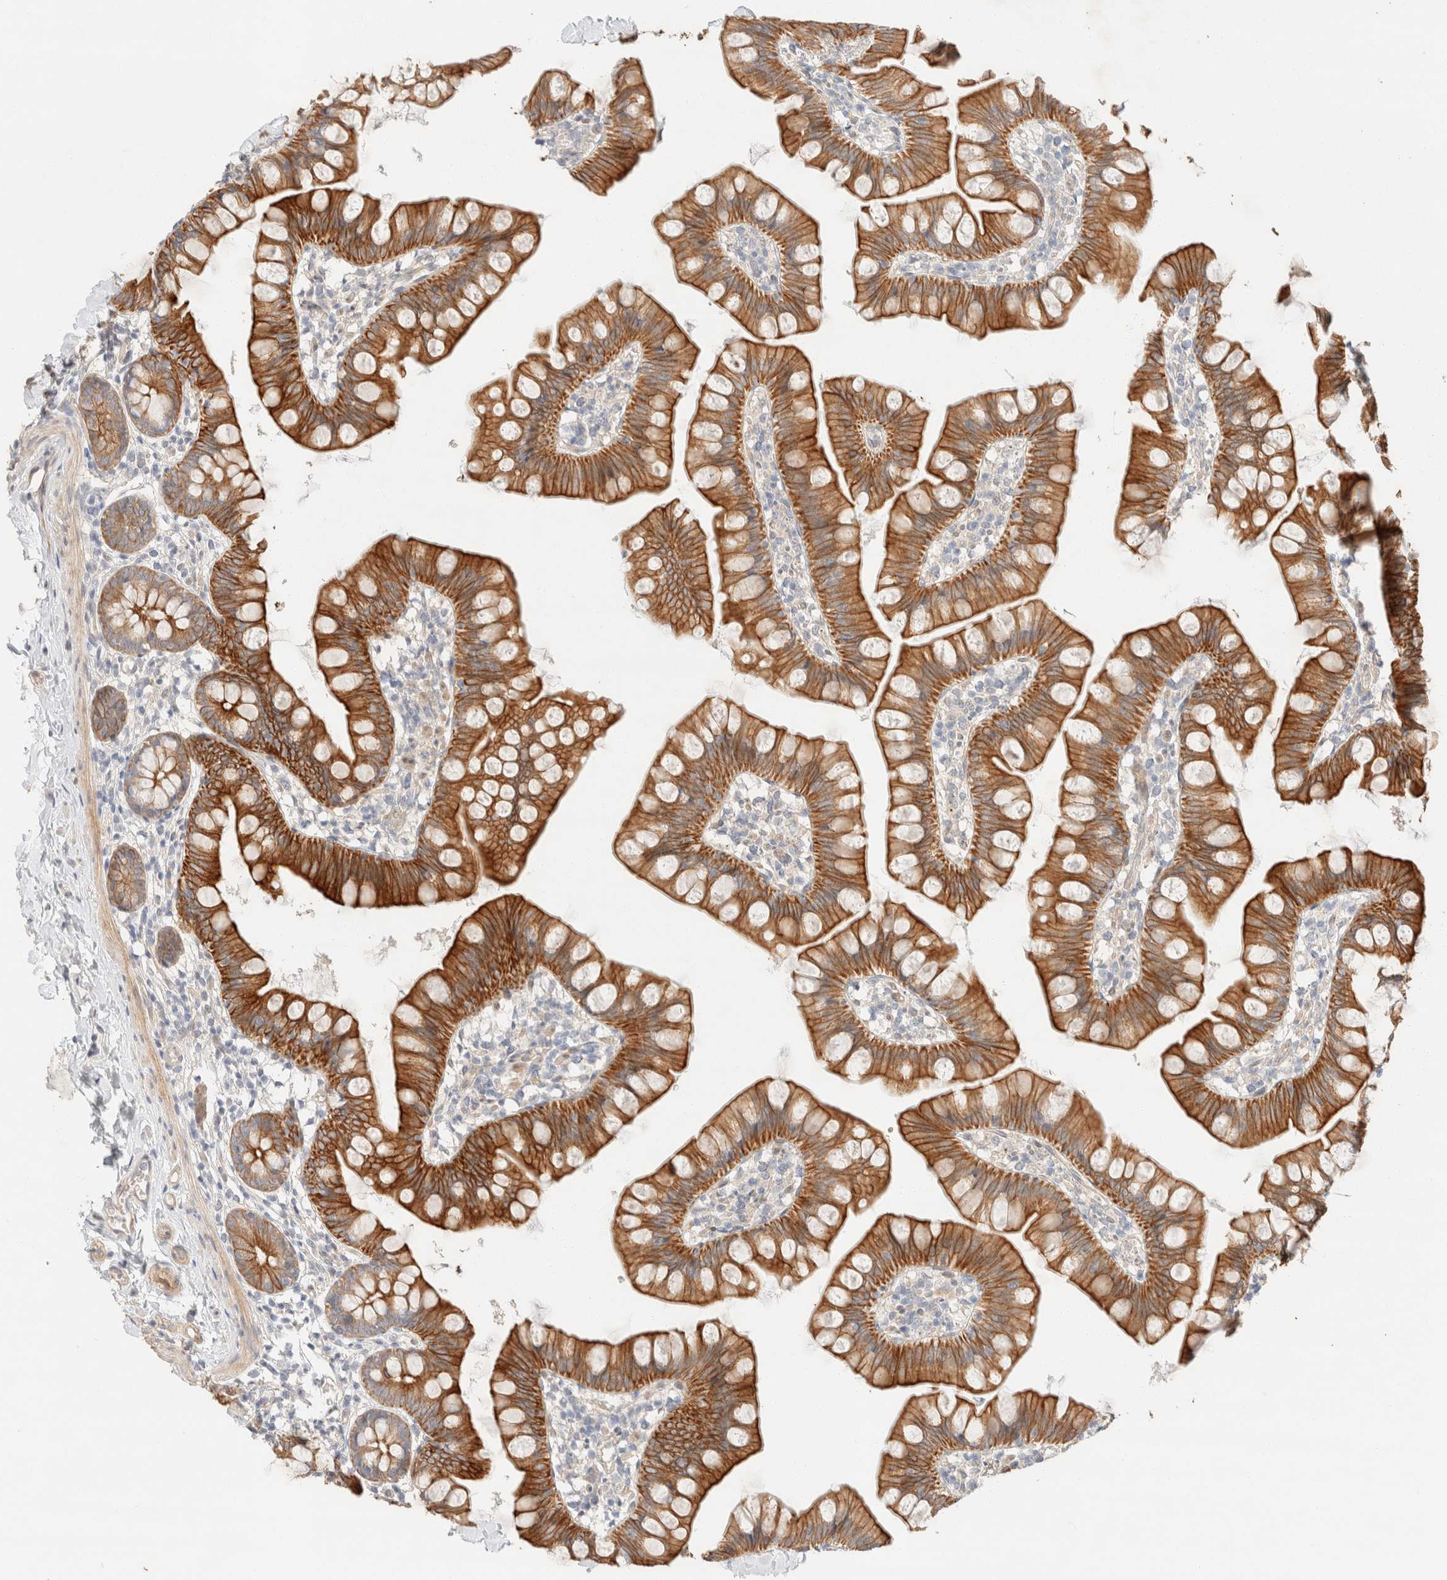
{"staining": {"intensity": "strong", "quantity": ">75%", "location": "cytoplasmic/membranous"}, "tissue": "small intestine", "cell_type": "Glandular cells", "image_type": "normal", "snomed": [{"axis": "morphology", "description": "Normal tissue, NOS"}, {"axis": "topography", "description": "Small intestine"}], "caption": "Brown immunohistochemical staining in unremarkable human small intestine displays strong cytoplasmic/membranous staining in approximately >75% of glandular cells.", "gene": "CSNK1E", "patient": {"sex": "male", "age": 7}}